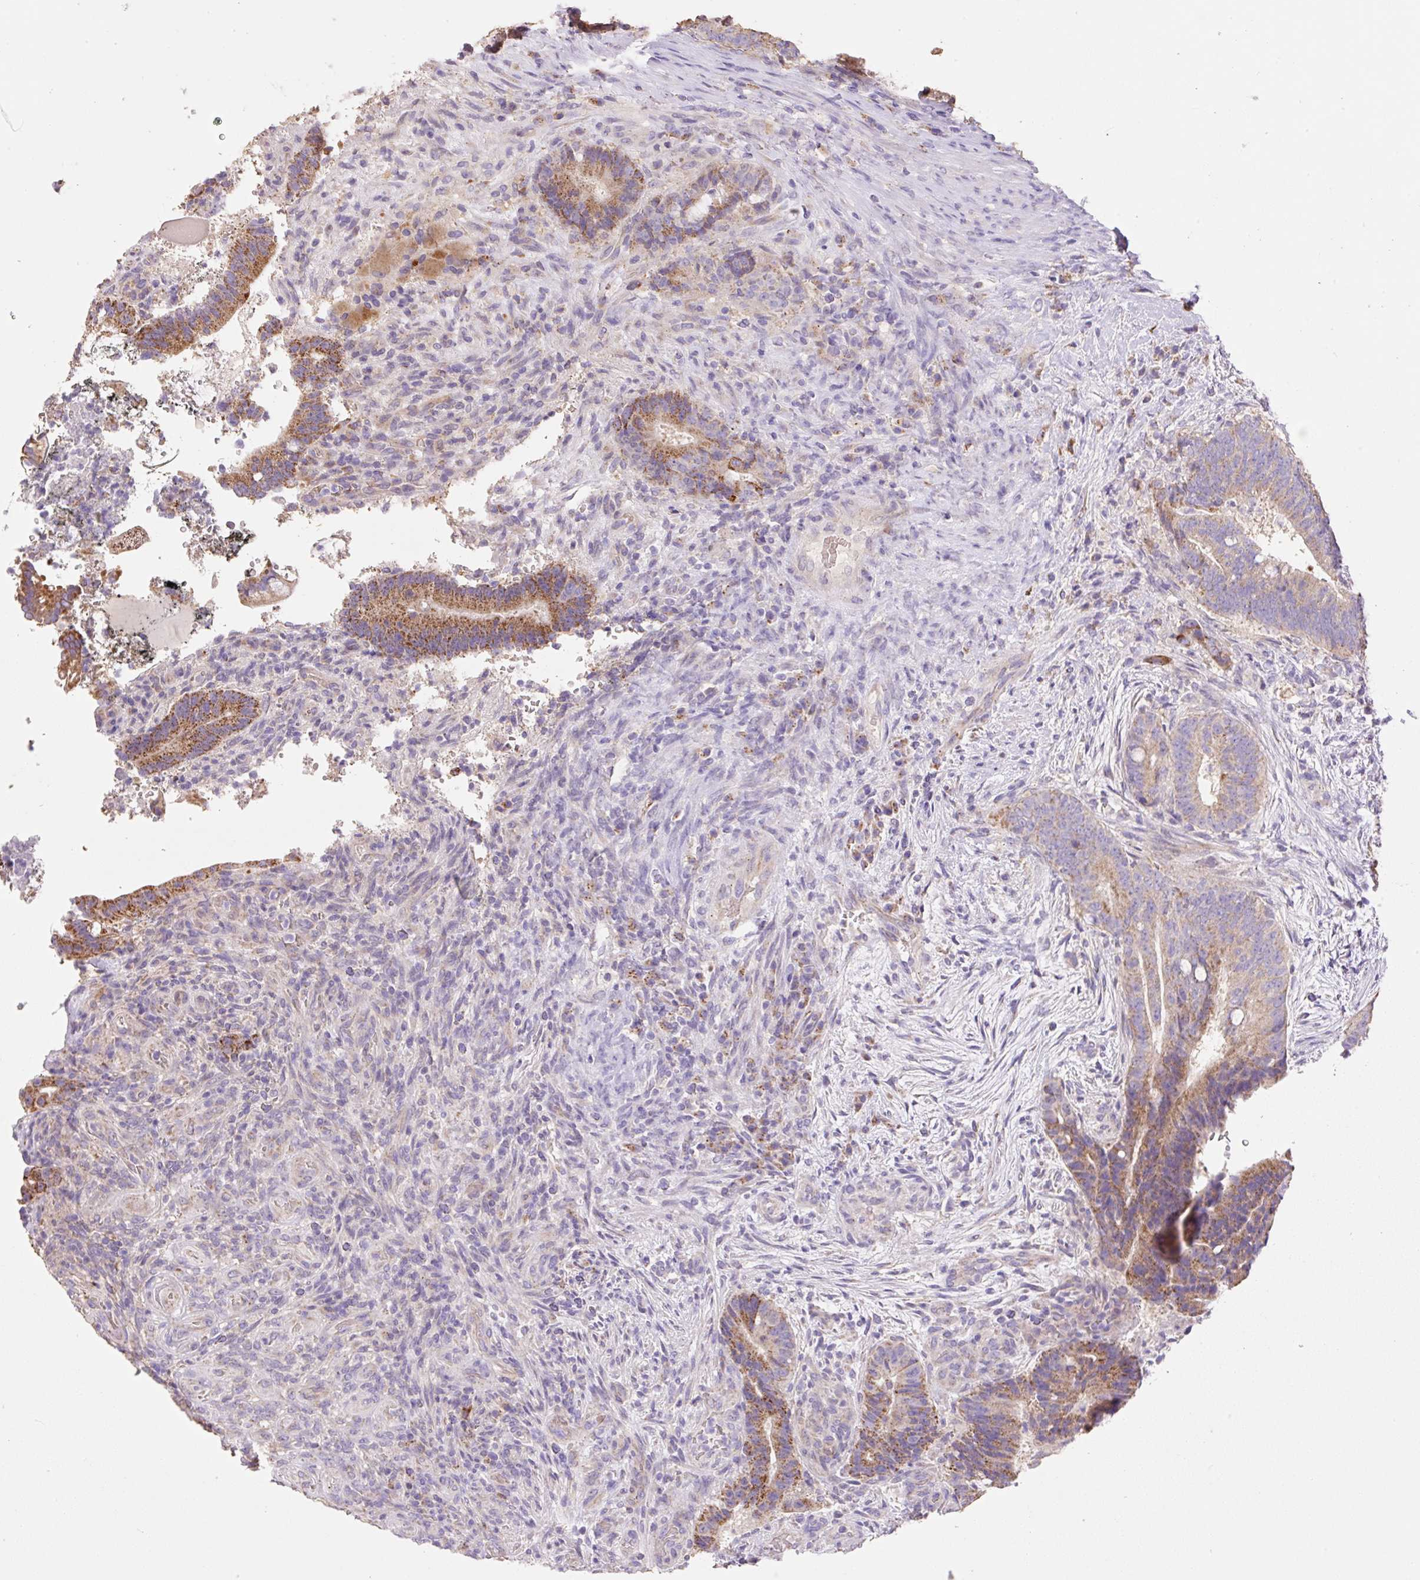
{"staining": {"intensity": "moderate", "quantity": ">75%", "location": "cytoplasmic/membranous"}, "tissue": "colorectal cancer", "cell_type": "Tumor cells", "image_type": "cancer", "snomed": [{"axis": "morphology", "description": "Adenocarcinoma, NOS"}, {"axis": "topography", "description": "Colon"}], "caption": "This is a histology image of IHC staining of adenocarcinoma (colorectal), which shows moderate expression in the cytoplasmic/membranous of tumor cells.", "gene": "COPZ2", "patient": {"sex": "female", "age": 43}}